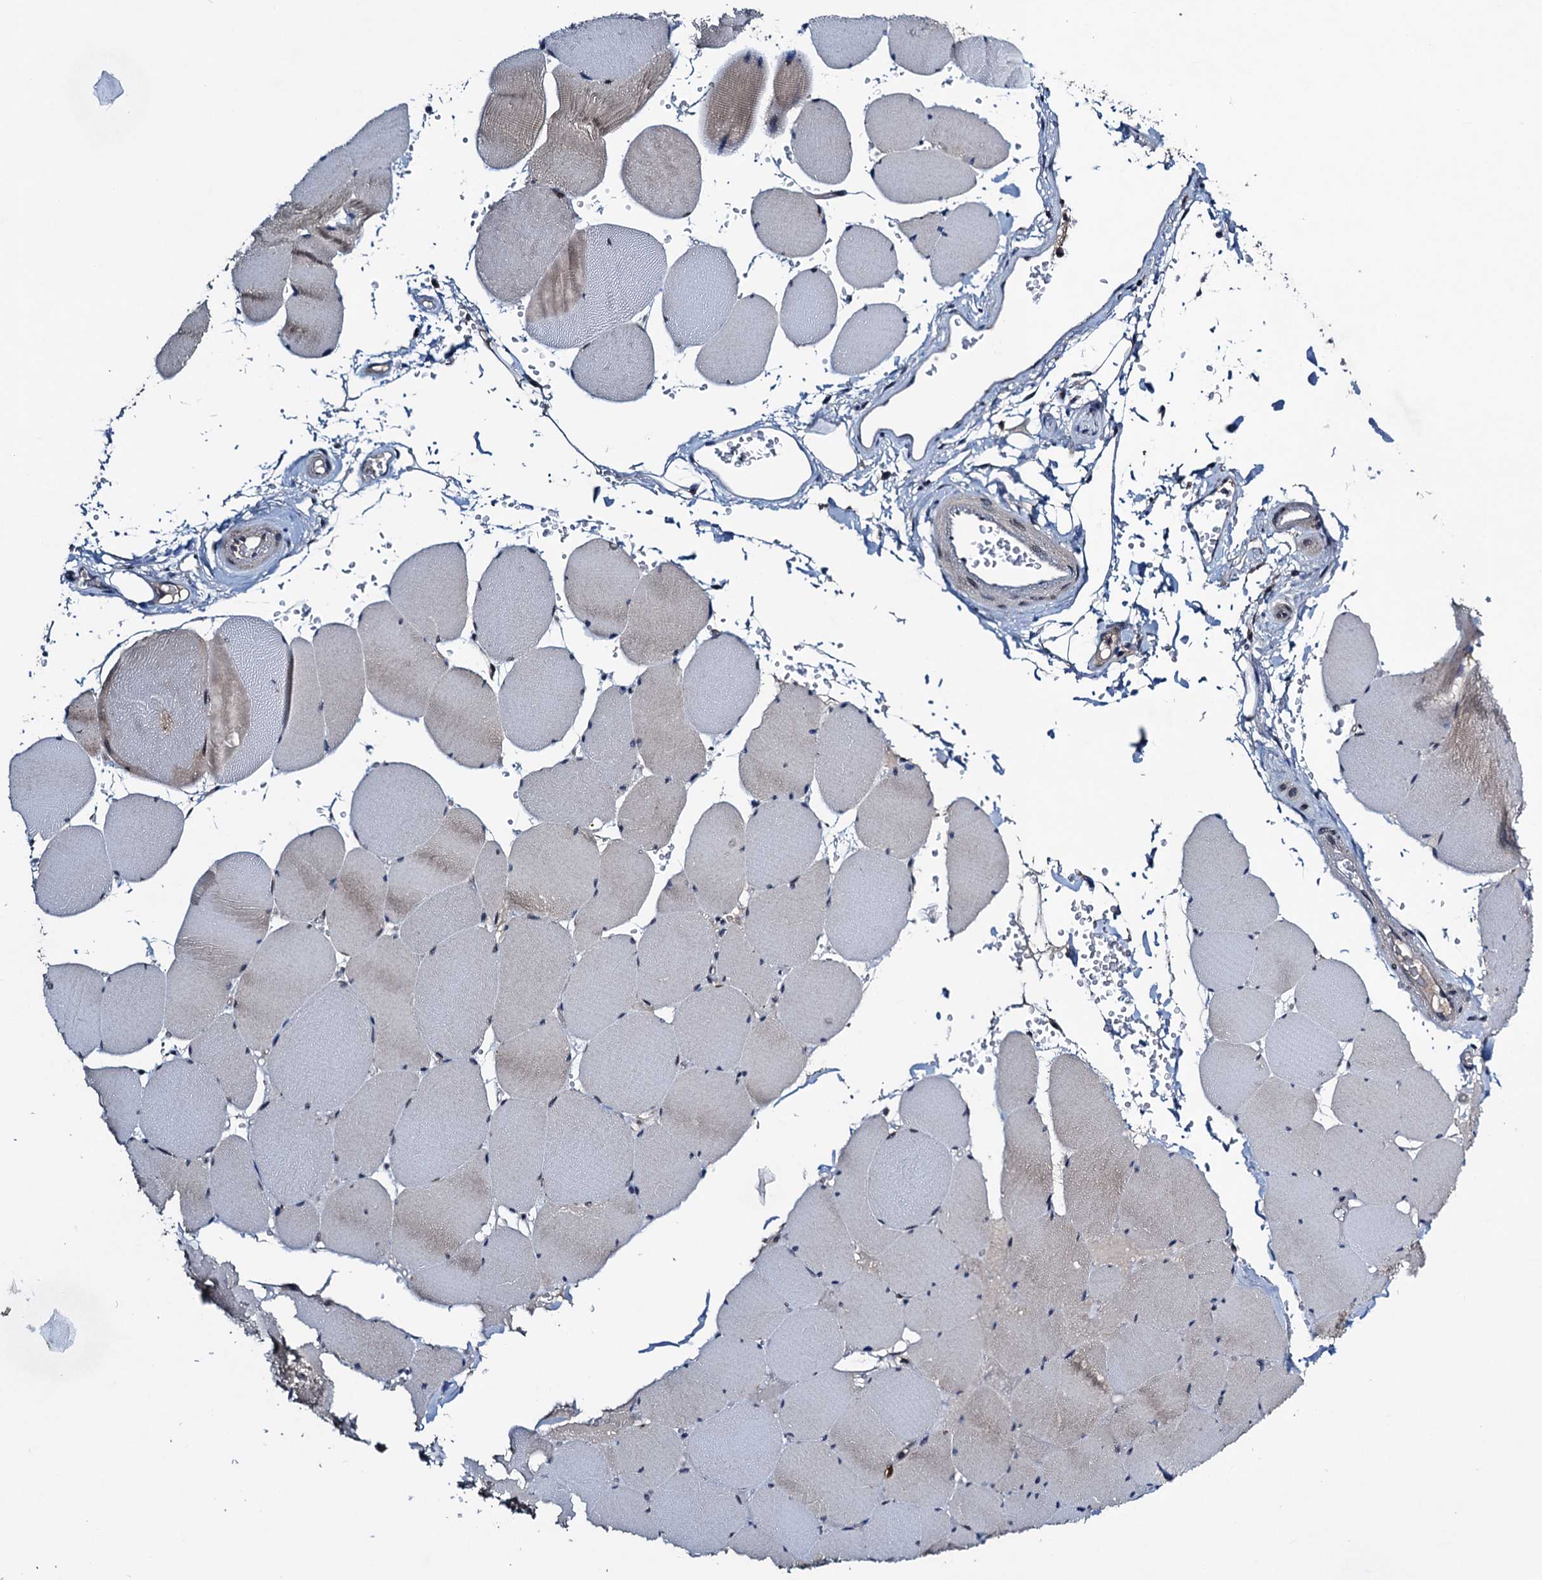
{"staining": {"intensity": "weak", "quantity": "<25%", "location": "cytoplasmic/membranous"}, "tissue": "skeletal muscle", "cell_type": "Myocytes", "image_type": "normal", "snomed": [{"axis": "morphology", "description": "Normal tissue, NOS"}, {"axis": "topography", "description": "Skeletal muscle"}, {"axis": "topography", "description": "Head-Neck"}], "caption": "This is an immunohistochemistry (IHC) photomicrograph of benign human skeletal muscle. There is no staining in myocytes.", "gene": "RNF165", "patient": {"sex": "male", "age": 66}}